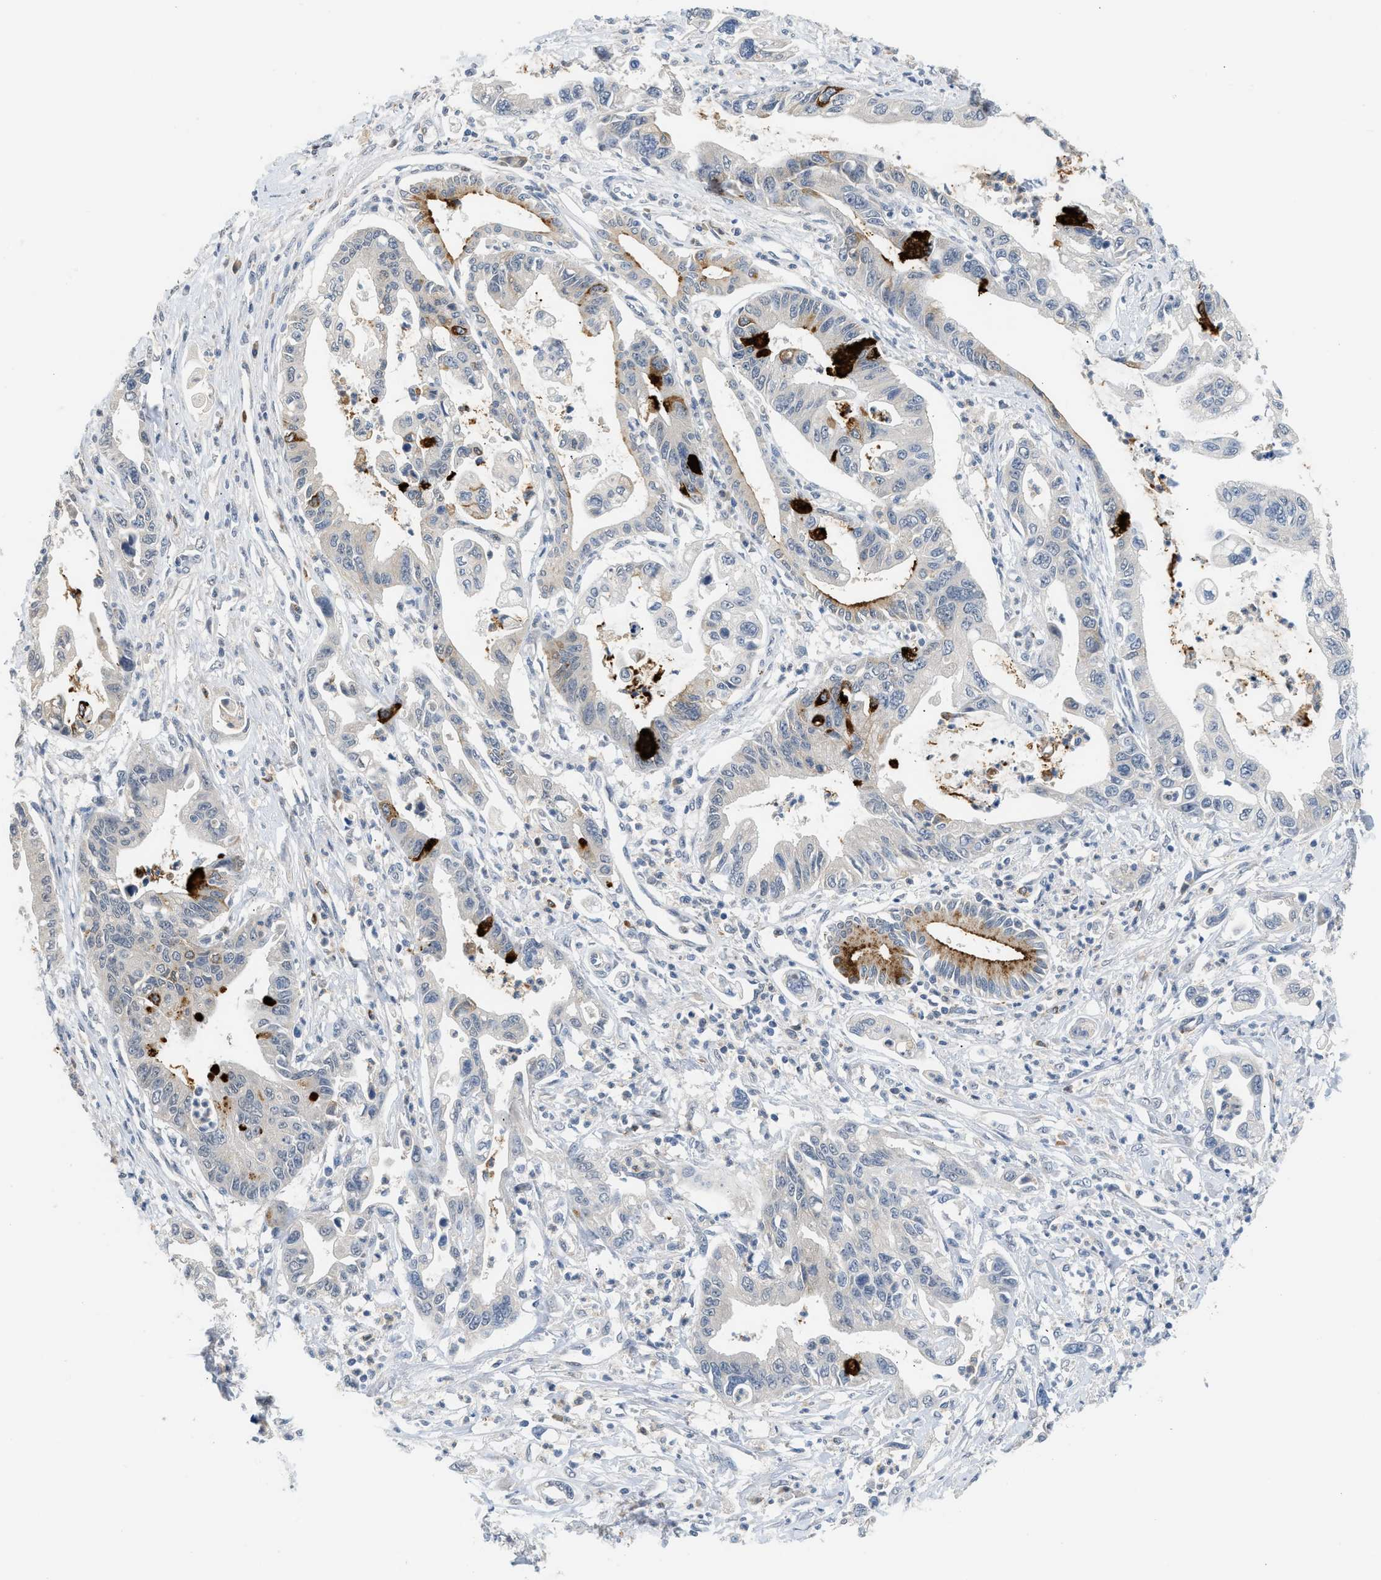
{"staining": {"intensity": "moderate", "quantity": "<25%", "location": "cytoplasmic/membranous"}, "tissue": "pancreatic cancer", "cell_type": "Tumor cells", "image_type": "cancer", "snomed": [{"axis": "morphology", "description": "Adenocarcinoma, NOS"}, {"axis": "topography", "description": "Pancreas"}], "caption": "Protein expression analysis of pancreatic cancer displays moderate cytoplasmic/membranous positivity in approximately <25% of tumor cells.", "gene": "RHBDF2", "patient": {"sex": "male", "age": 56}}